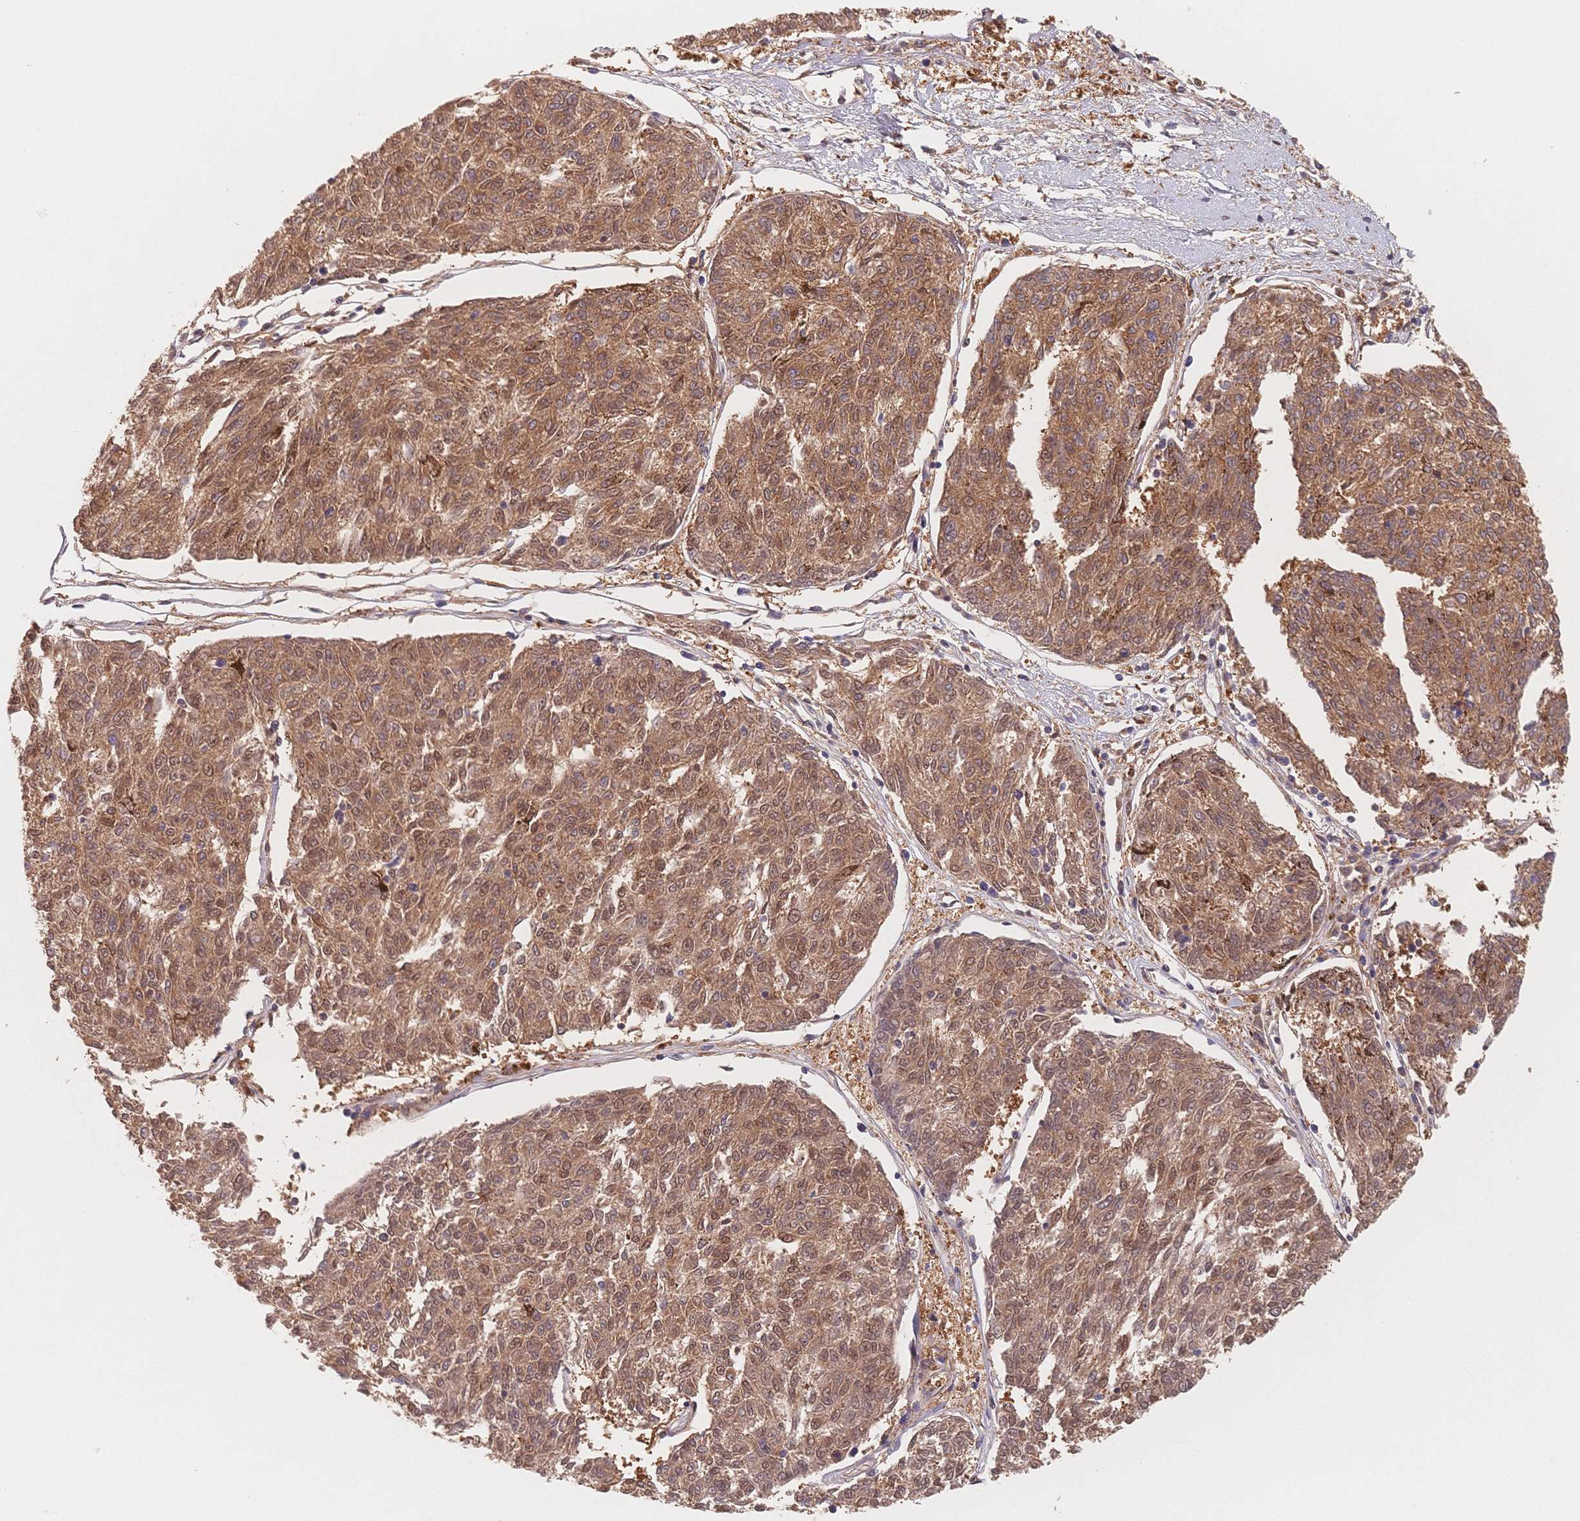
{"staining": {"intensity": "moderate", "quantity": "25%-75%", "location": "cytoplasmic/membranous"}, "tissue": "melanoma", "cell_type": "Tumor cells", "image_type": "cancer", "snomed": [{"axis": "morphology", "description": "Malignant melanoma, NOS"}, {"axis": "topography", "description": "Skin"}], "caption": "Immunohistochemistry (IHC) (DAB (3,3'-diaminobenzidine)) staining of malignant melanoma displays moderate cytoplasmic/membranous protein staining in about 25%-75% of tumor cells.", "gene": "C12orf75", "patient": {"sex": "female", "age": 72}}